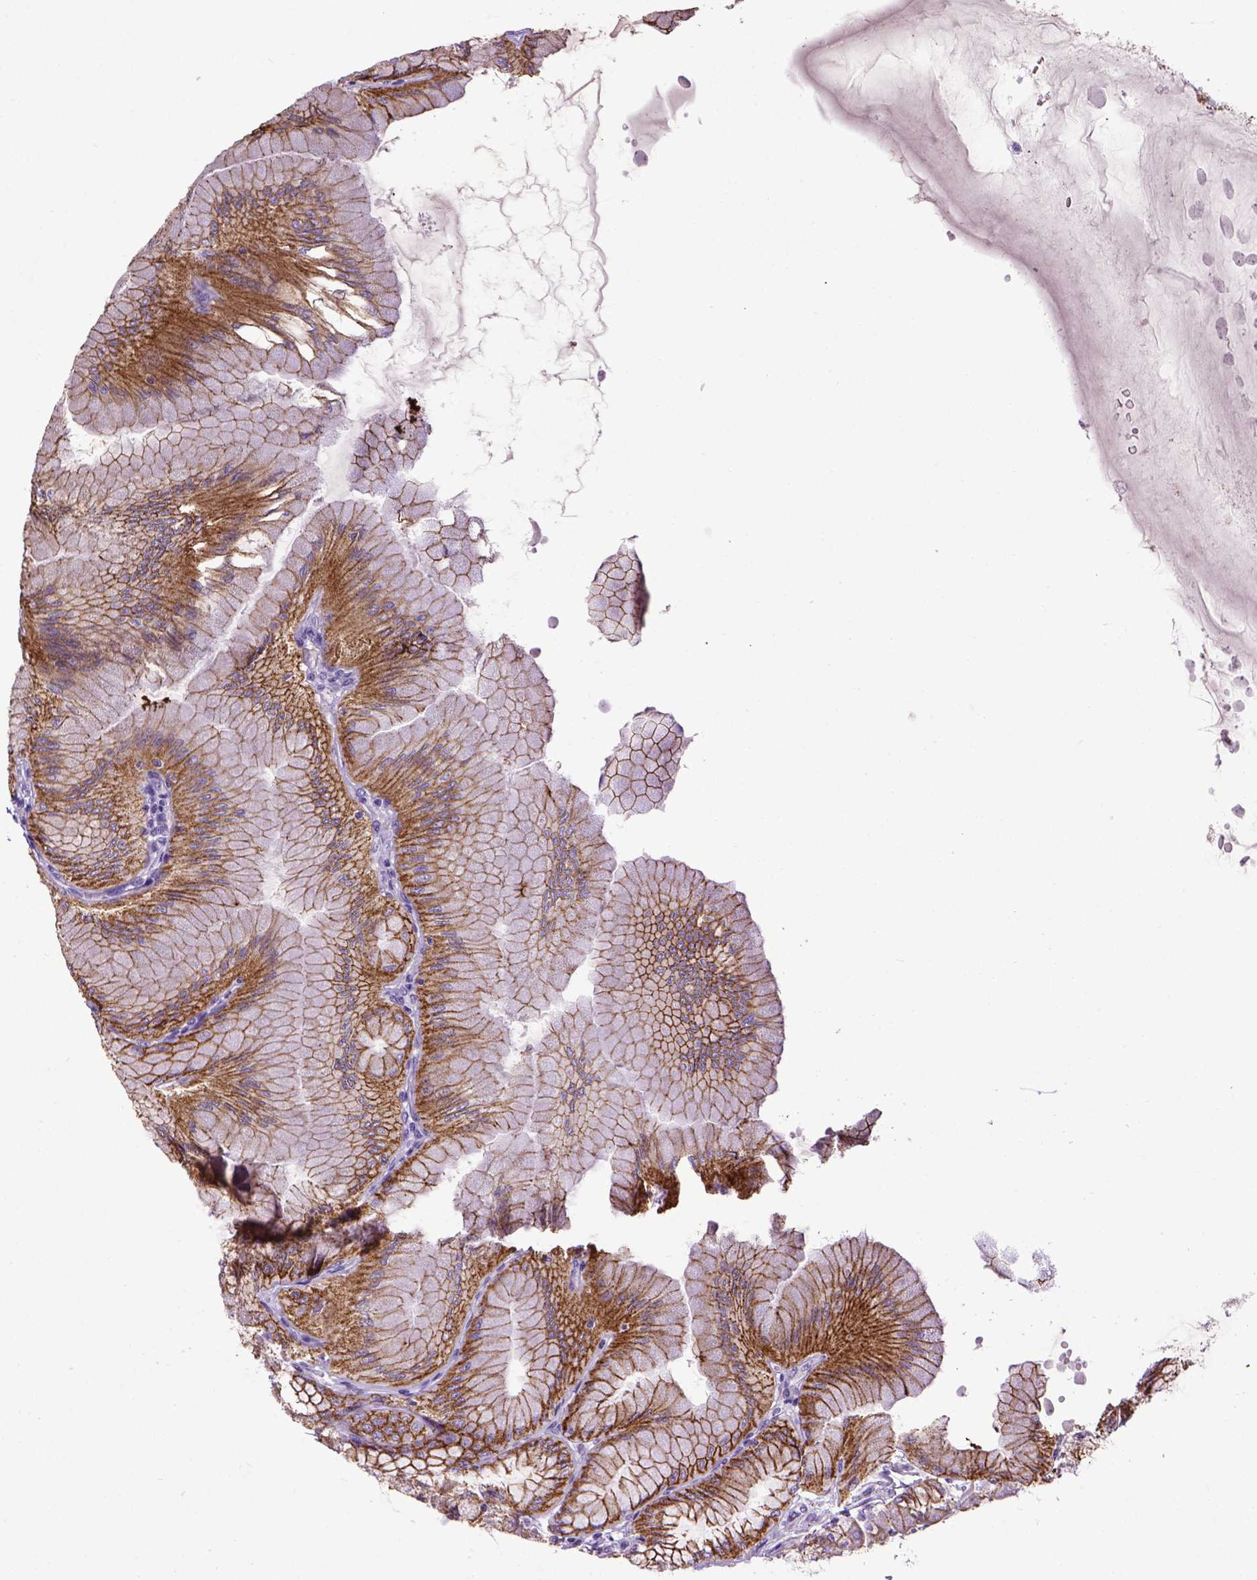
{"staining": {"intensity": "strong", "quantity": ">75%", "location": "cytoplasmic/membranous"}, "tissue": "stomach", "cell_type": "Glandular cells", "image_type": "normal", "snomed": [{"axis": "morphology", "description": "Normal tissue, NOS"}, {"axis": "topography", "description": "Stomach, upper"}], "caption": "Glandular cells exhibit high levels of strong cytoplasmic/membranous positivity in approximately >75% of cells in benign stomach.", "gene": "CDH1", "patient": {"sex": "male", "age": 60}}